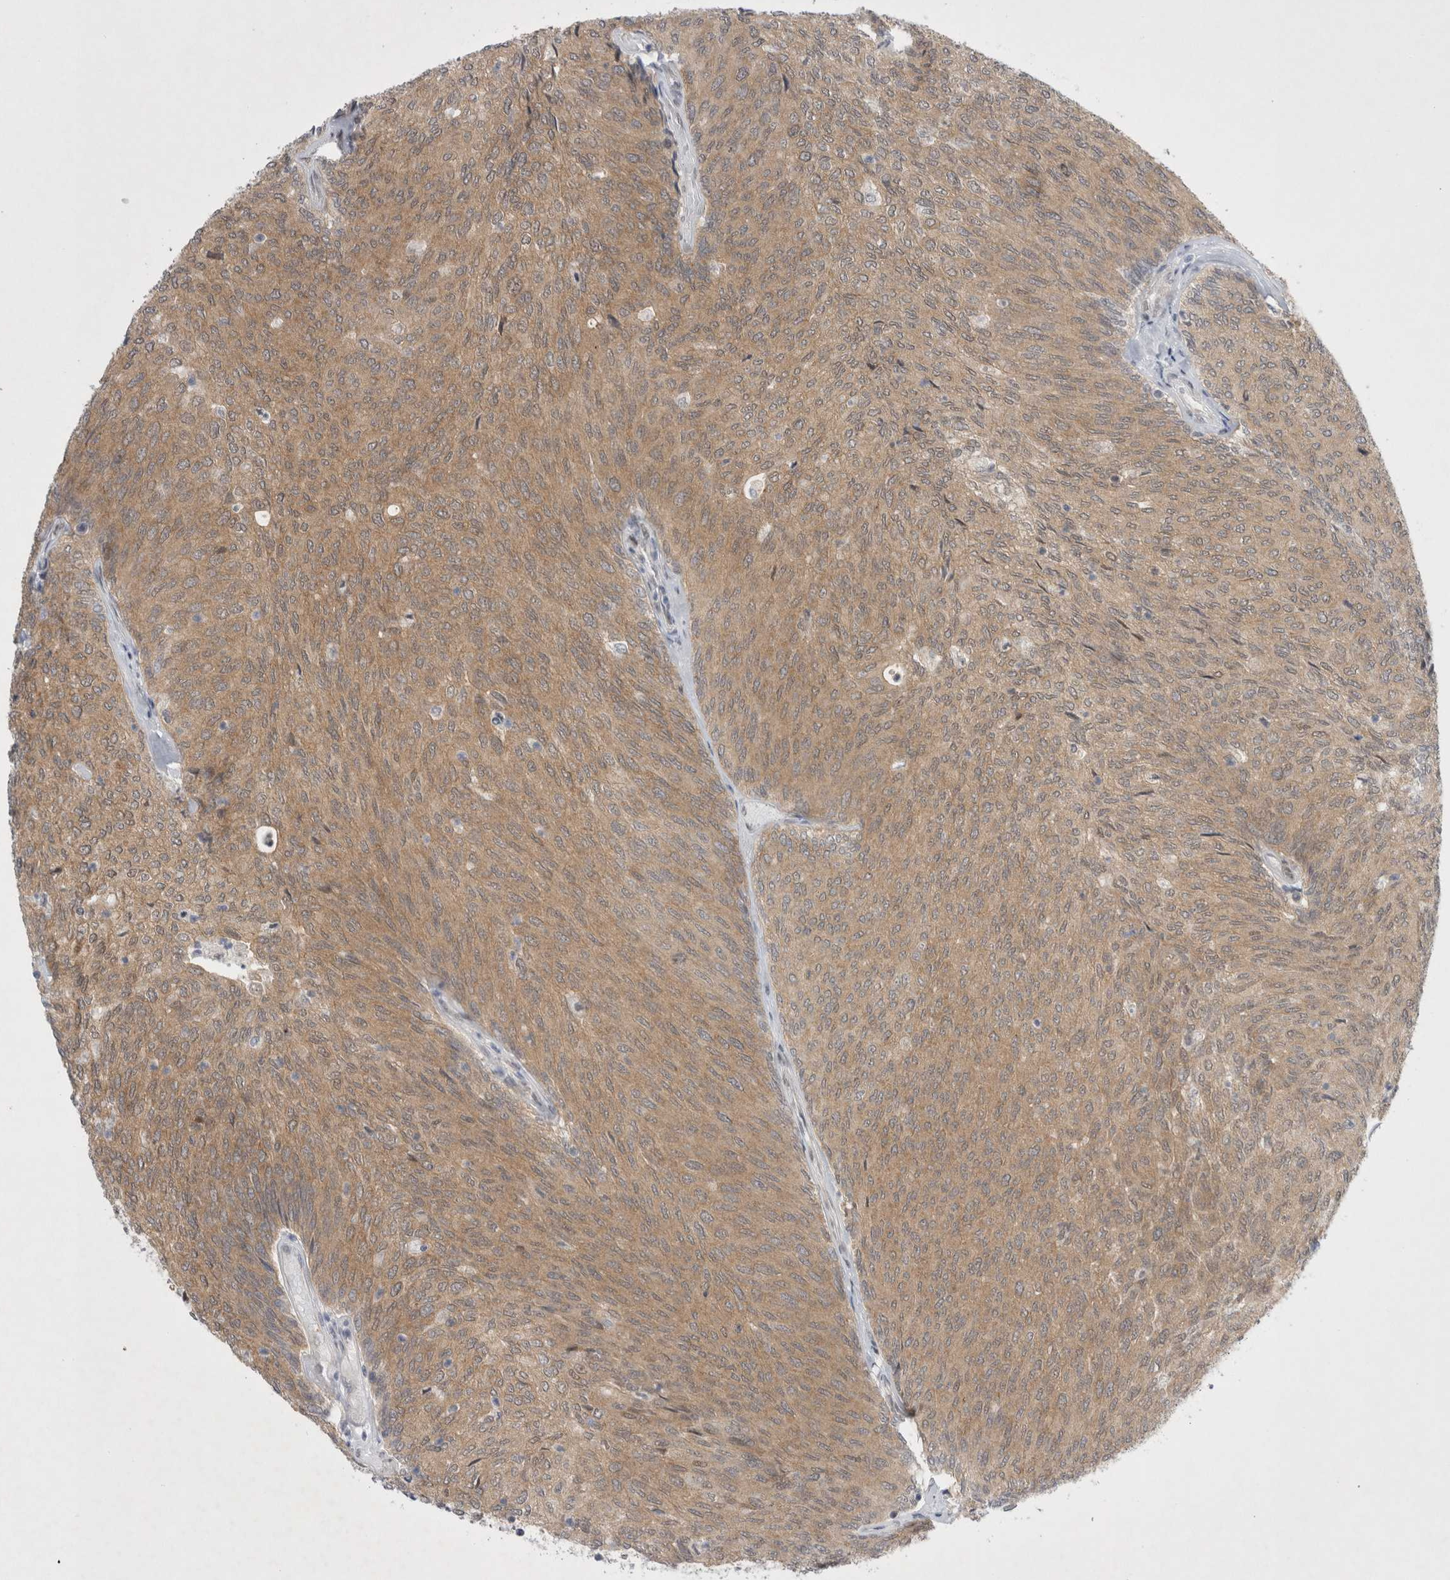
{"staining": {"intensity": "moderate", "quantity": ">75%", "location": "cytoplasmic/membranous"}, "tissue": "urothelial cancer", "cell_type": "Tumor cells", "image_type": "cancer", "snomed": [{"axis": "morphology", "description": "Urothelial carcinoma, Low grade"}, {"axis": "topography", "description": "Urinary bladder"}], "caption": "The image displays staining of urothelial cancer, revealing moderate cytoplasmic/membranous protein staining (brown color) within tumor cells.", "gene": "WIPF2", "patient": {"sex": "female", "age": 79}}